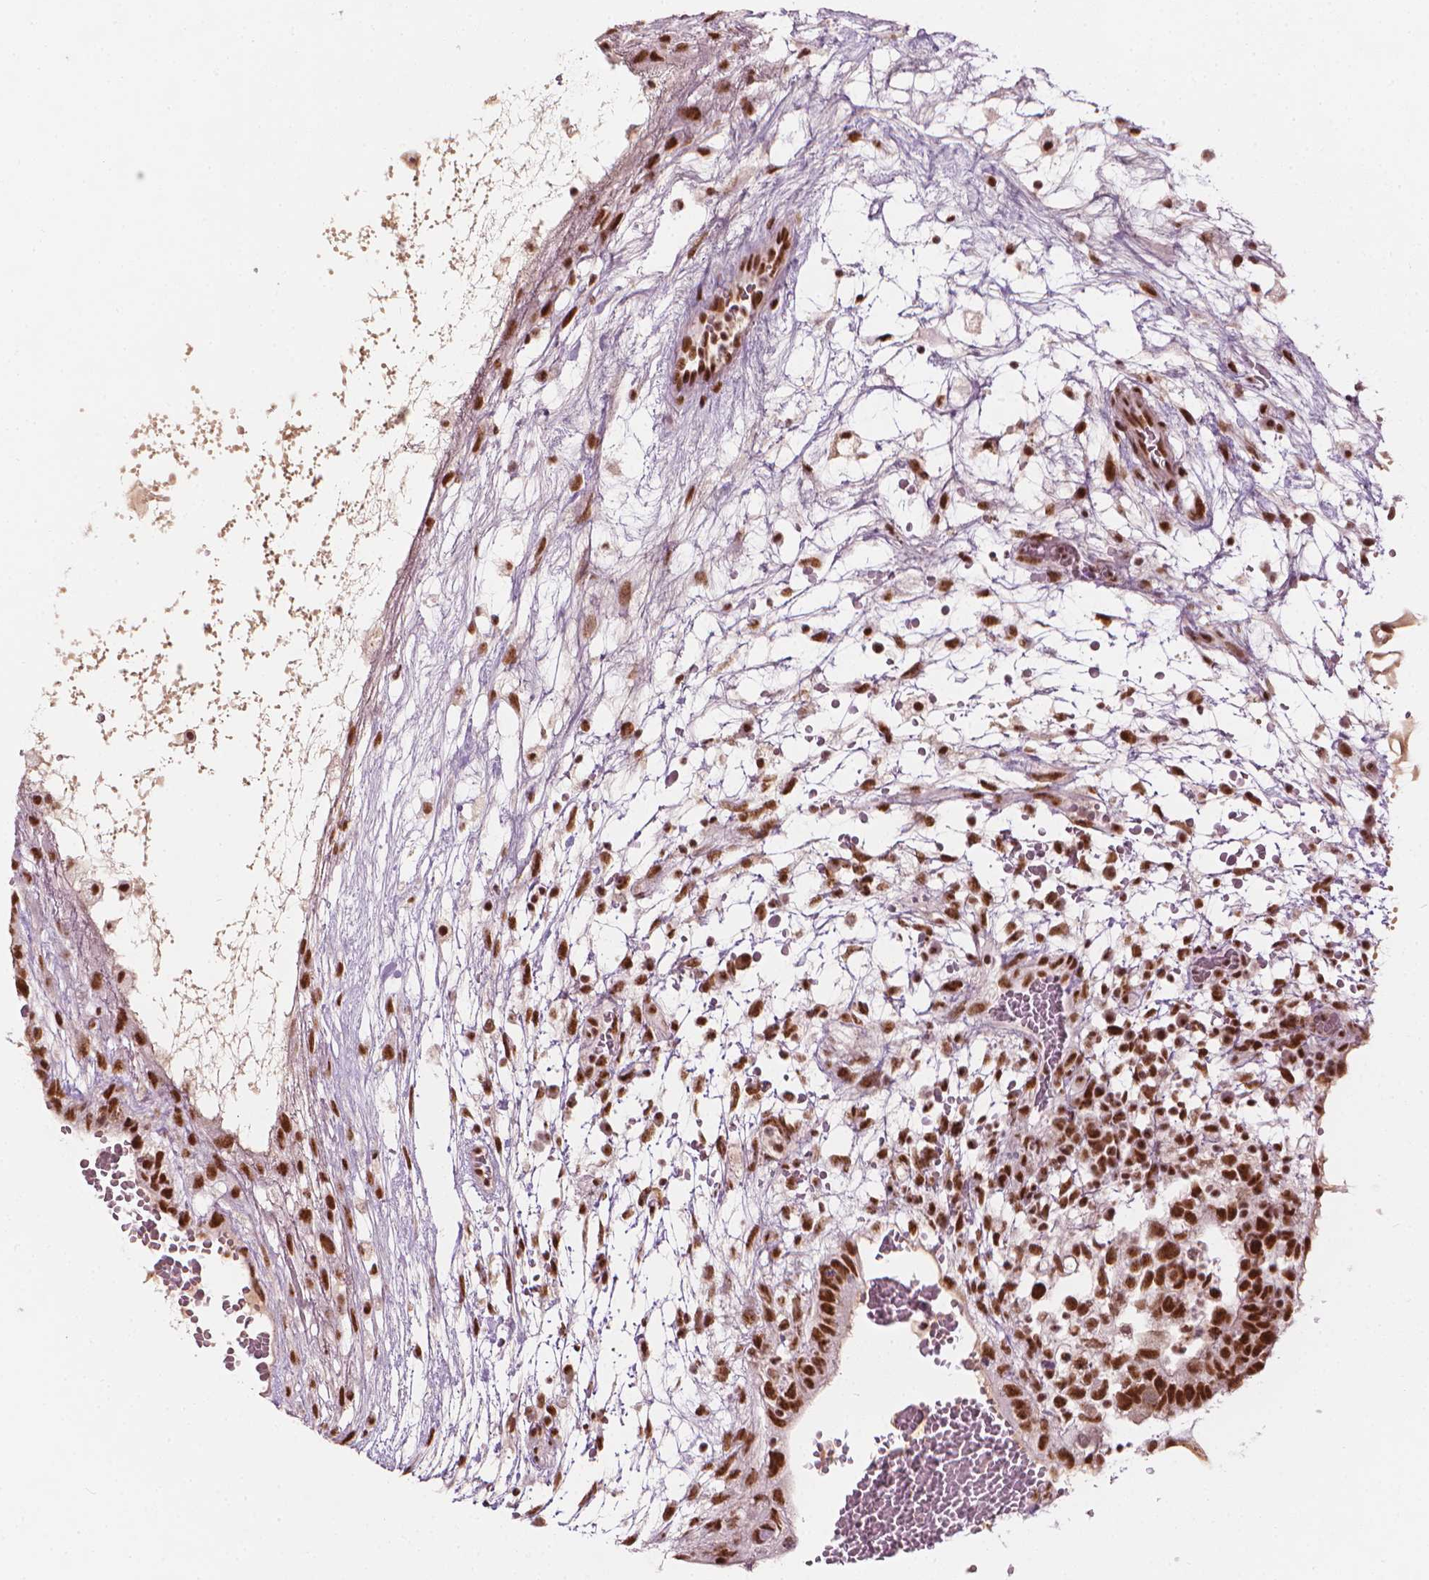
{"staining": {"intensity": "strong", "quantity": ">75%", "location": "nuclear"}, "tissue": "testis cancer", "cell_type": "Tumor cells", "image_type": "cancer", "snomed": [{"axis": "morphology", "description": "Normal tissue, NOS"}, {"axis": "morphology", "description": "Carcinoma, Embryonal, NOS"}, {"axis": "topography", "description": "Testis"}], "caption": "Protein analysis of embryonal carcinoma (testis) tissue demonstrates strong nuclear positivity in approximately >75% of tumor cells. (brown staining indicates protein expression, while blue staining denotes nuclei).", "gene": "ELF2", "patient": {"sex": "male", "age": 32}}